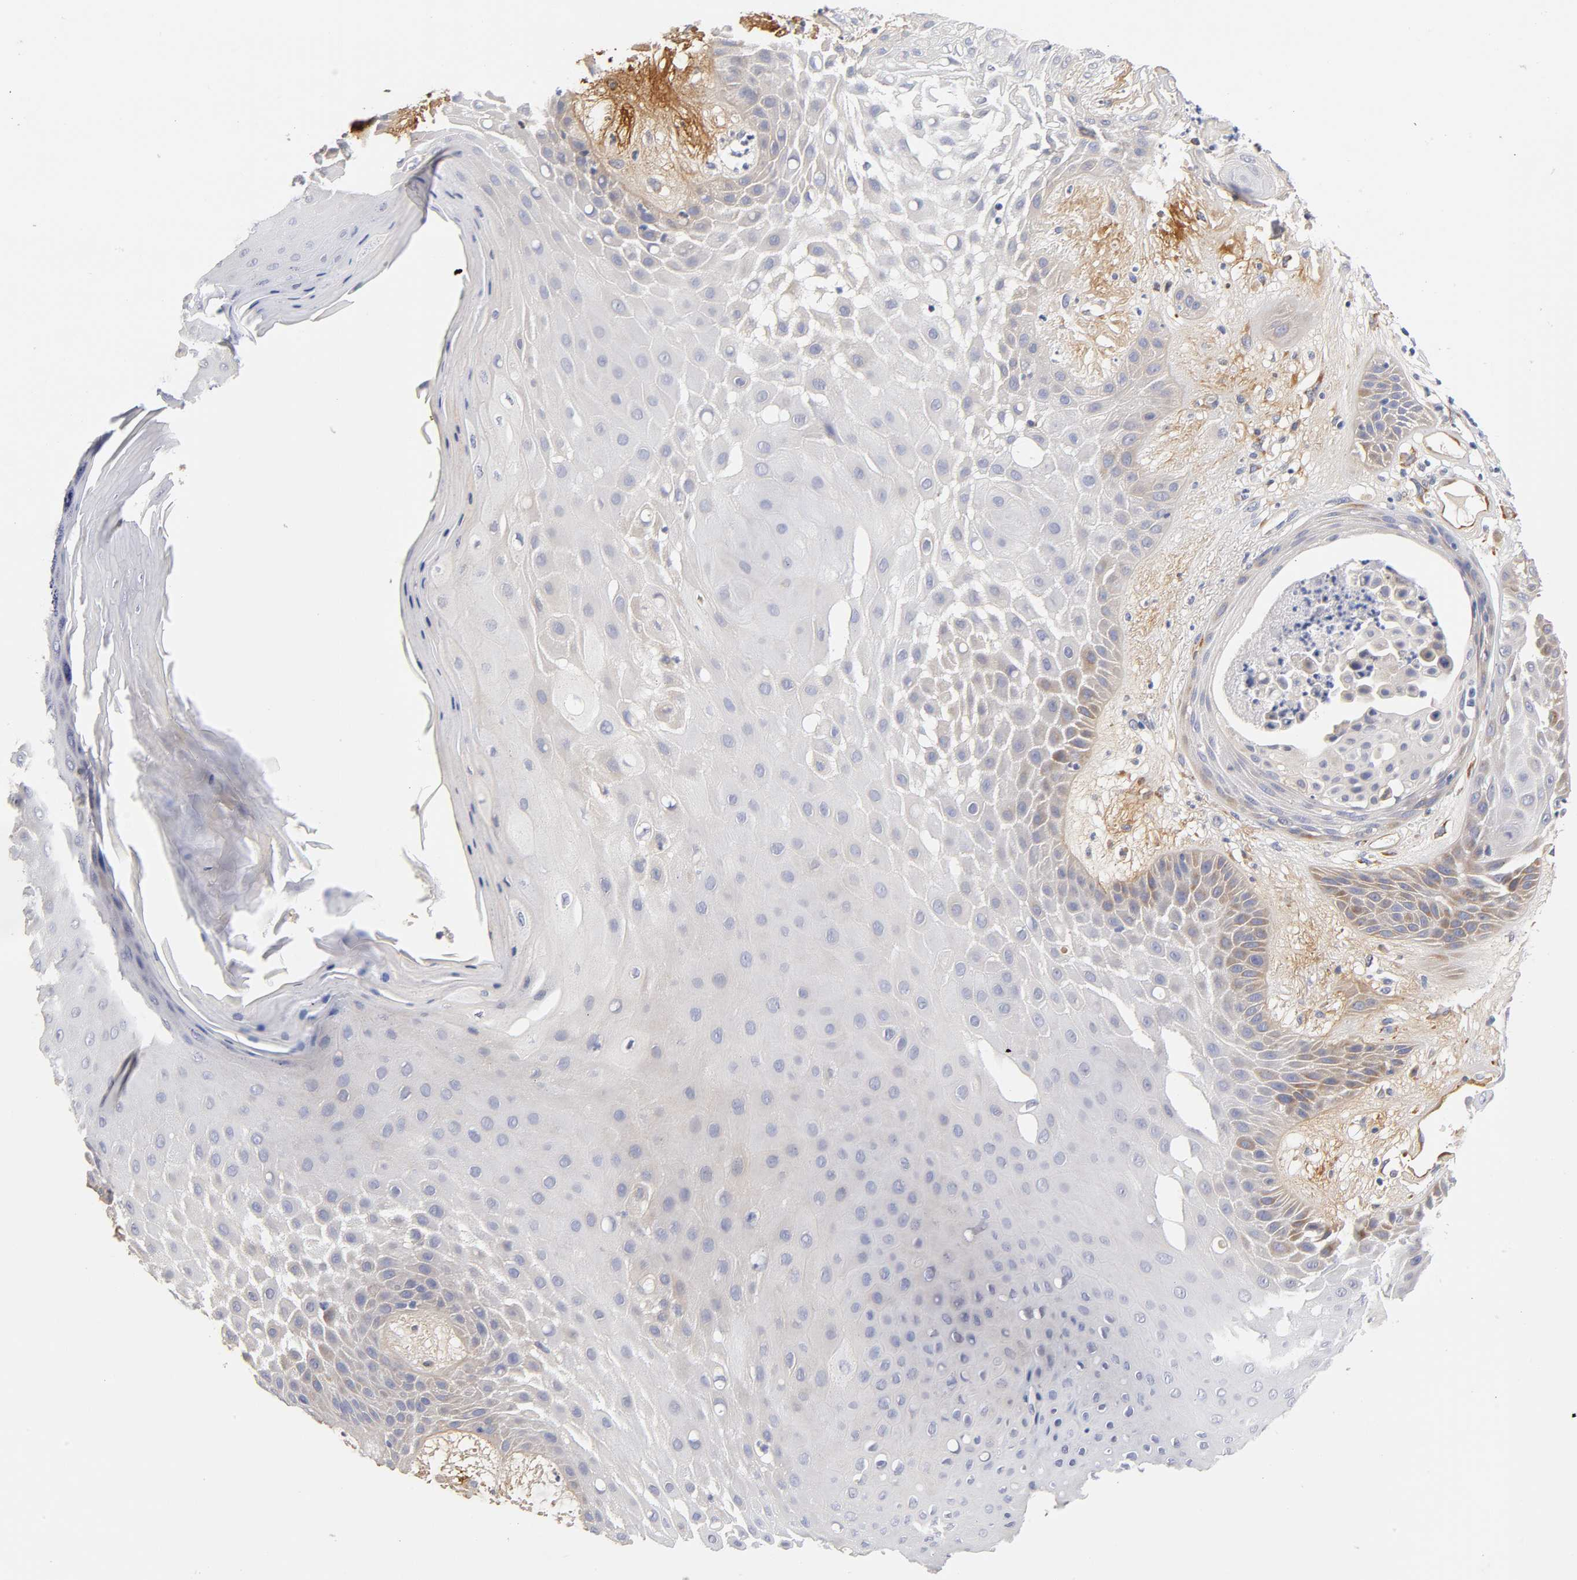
{"staining": {"intensity": "weak", "quantity": ">75%", "location": "cytoplasmic/membranous"}, "tissue": "skin cancer", "cell_type": "Tumor cells", "image_type": "cancer", "snomed": [{"axis": "morphology", "description": "Squamous cell carcinoma, NOS"}, {"axis": "topography", "description": "Skin"}], "caption": "IHC of human skin cancer (squamous cell carcinoma) displays low levels of weak cytoplasmic/membranous staining in about >75% of tumor cells. (IHC, brightfield microscopy, high magnification).", "gene": "LAMB1", "patient": {"sex": "male", "age": 65}}